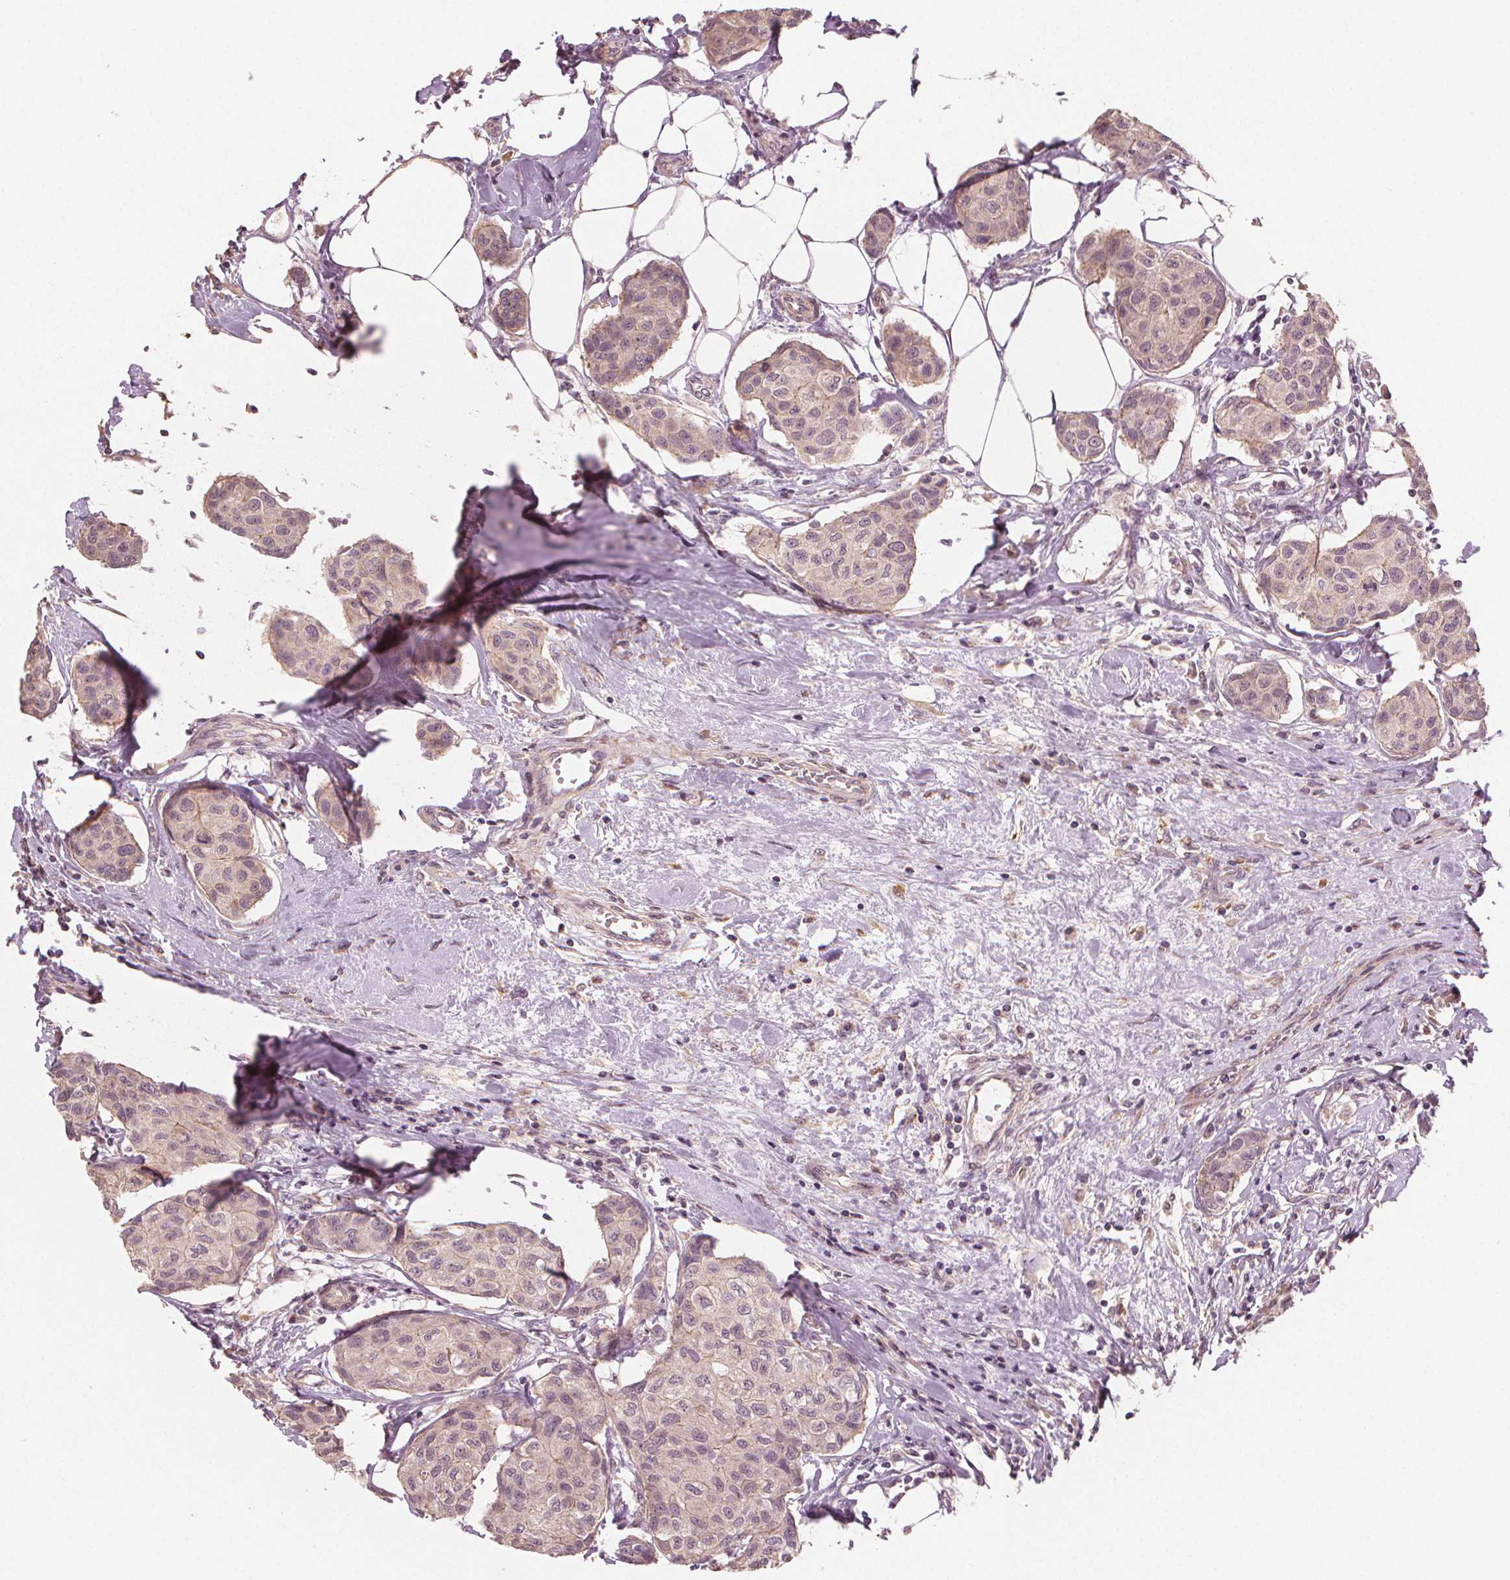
{"staining": {"intensity": "negative", "quantity": "none", "location": "none"}, "tissue": "breast cancer", "cell_type": "Tumor cells", "image_type": "cancer", "snomed": [{"axis": "morphology", "description": "Duct carcinoma"}, {"axis": "topography", "description": "Breast"}], "caption": "Protein analysis of breast intraductal carcinoma exhibits no significant staining in tumor cells.", "gene": "CLBA1", "patient": {"sex": "female", "age": 80}}